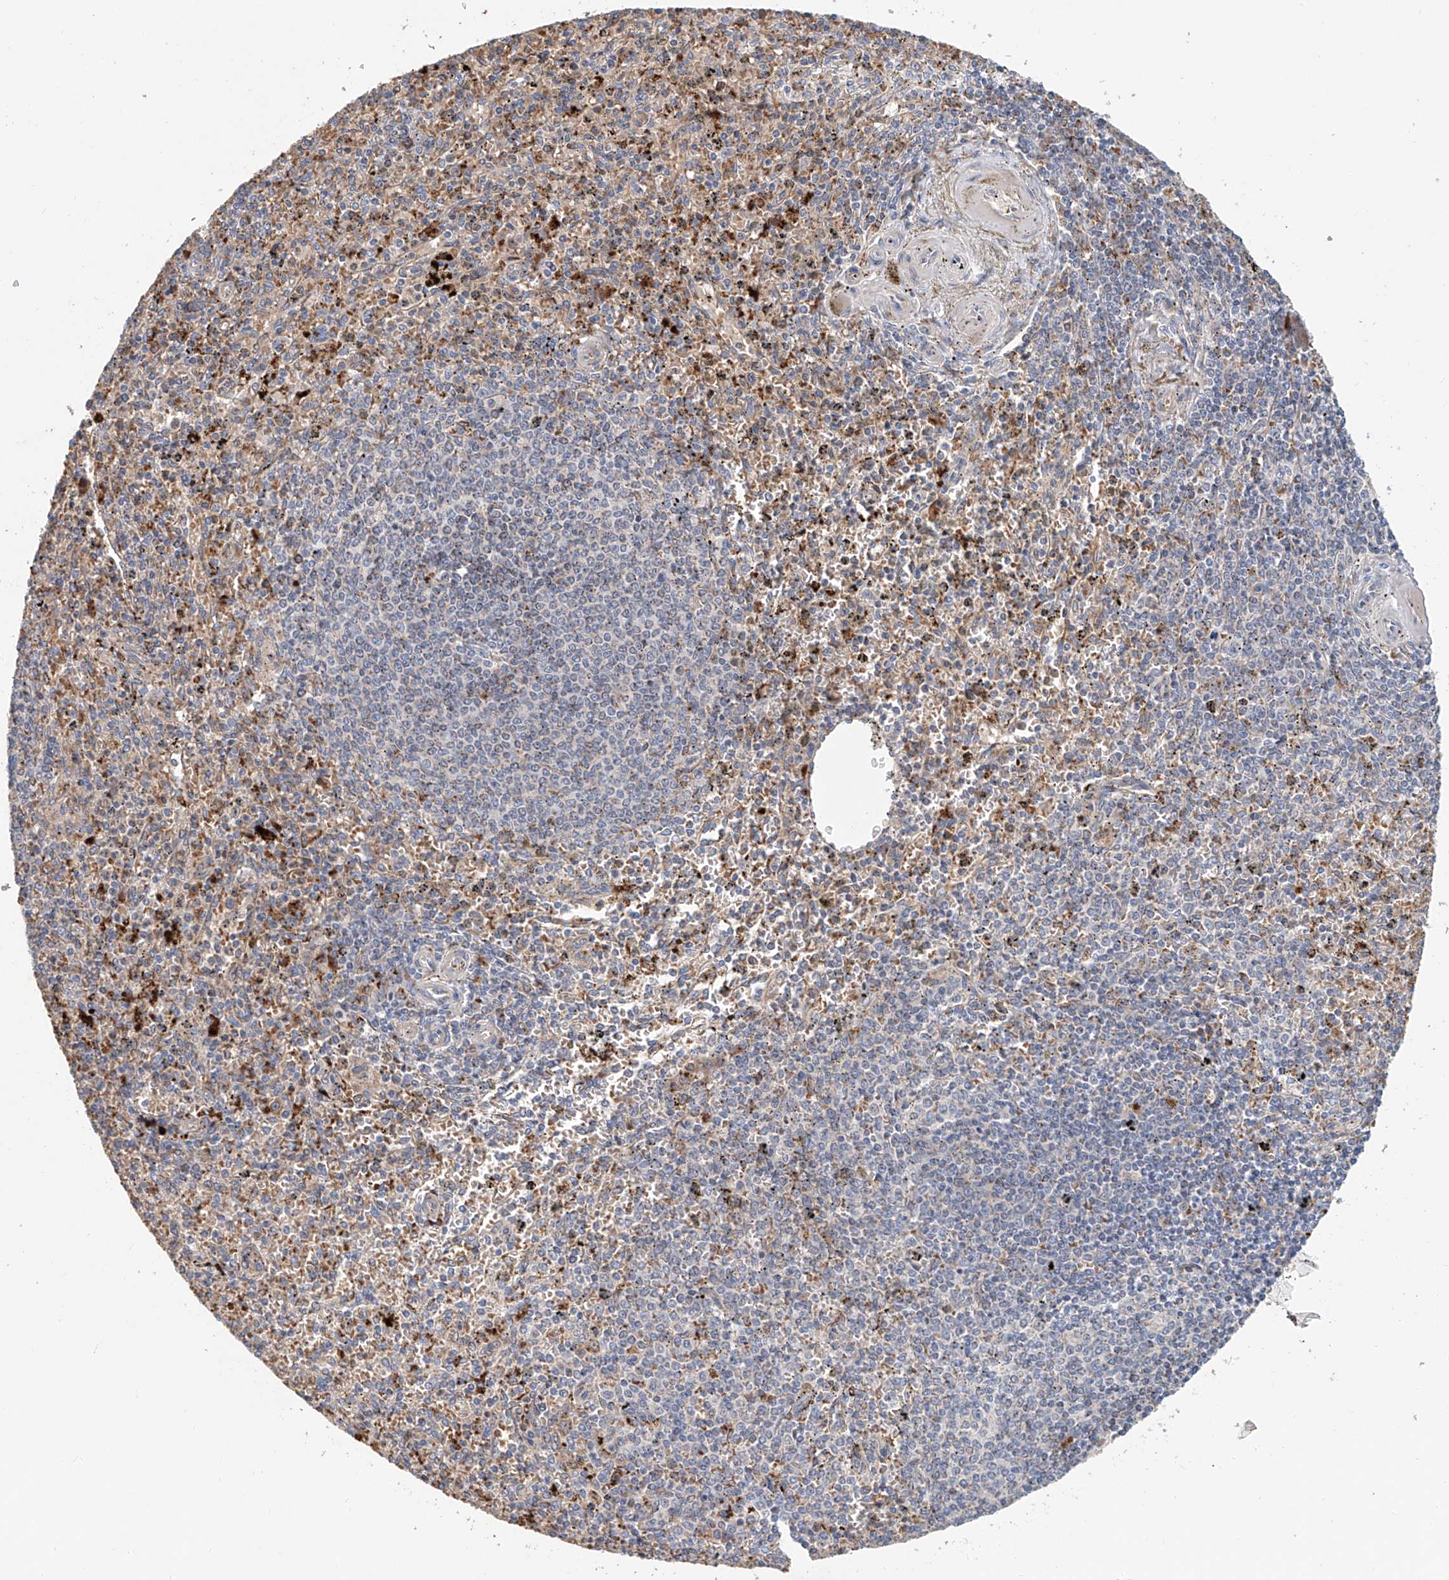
{"staining": {"intensity": "moderate", "quantity": "<25%", "location": "cytoplasmic/membranous"}, "tissue": "spleen", "cell_type": "Cells in red pulp", "image_type": "normal", "snomed": [{"axis": "morphology", "description": "Normal tissue, NOS"}, {"axis": "topography", "description": "Spleen"}], "caption": "Protein expression analysis of unremarkable spleen shows moderate cytoplasmic/membranous expression in about <25% of cells in red pulp. The staining was performed using DAB to visualize the protein expression in brown, while the nuclei were stained in blue with hematoxylin (Magnification: 20x).", "gene": "HGSNAT", "patient": {"sex": "male", "age": 72}}